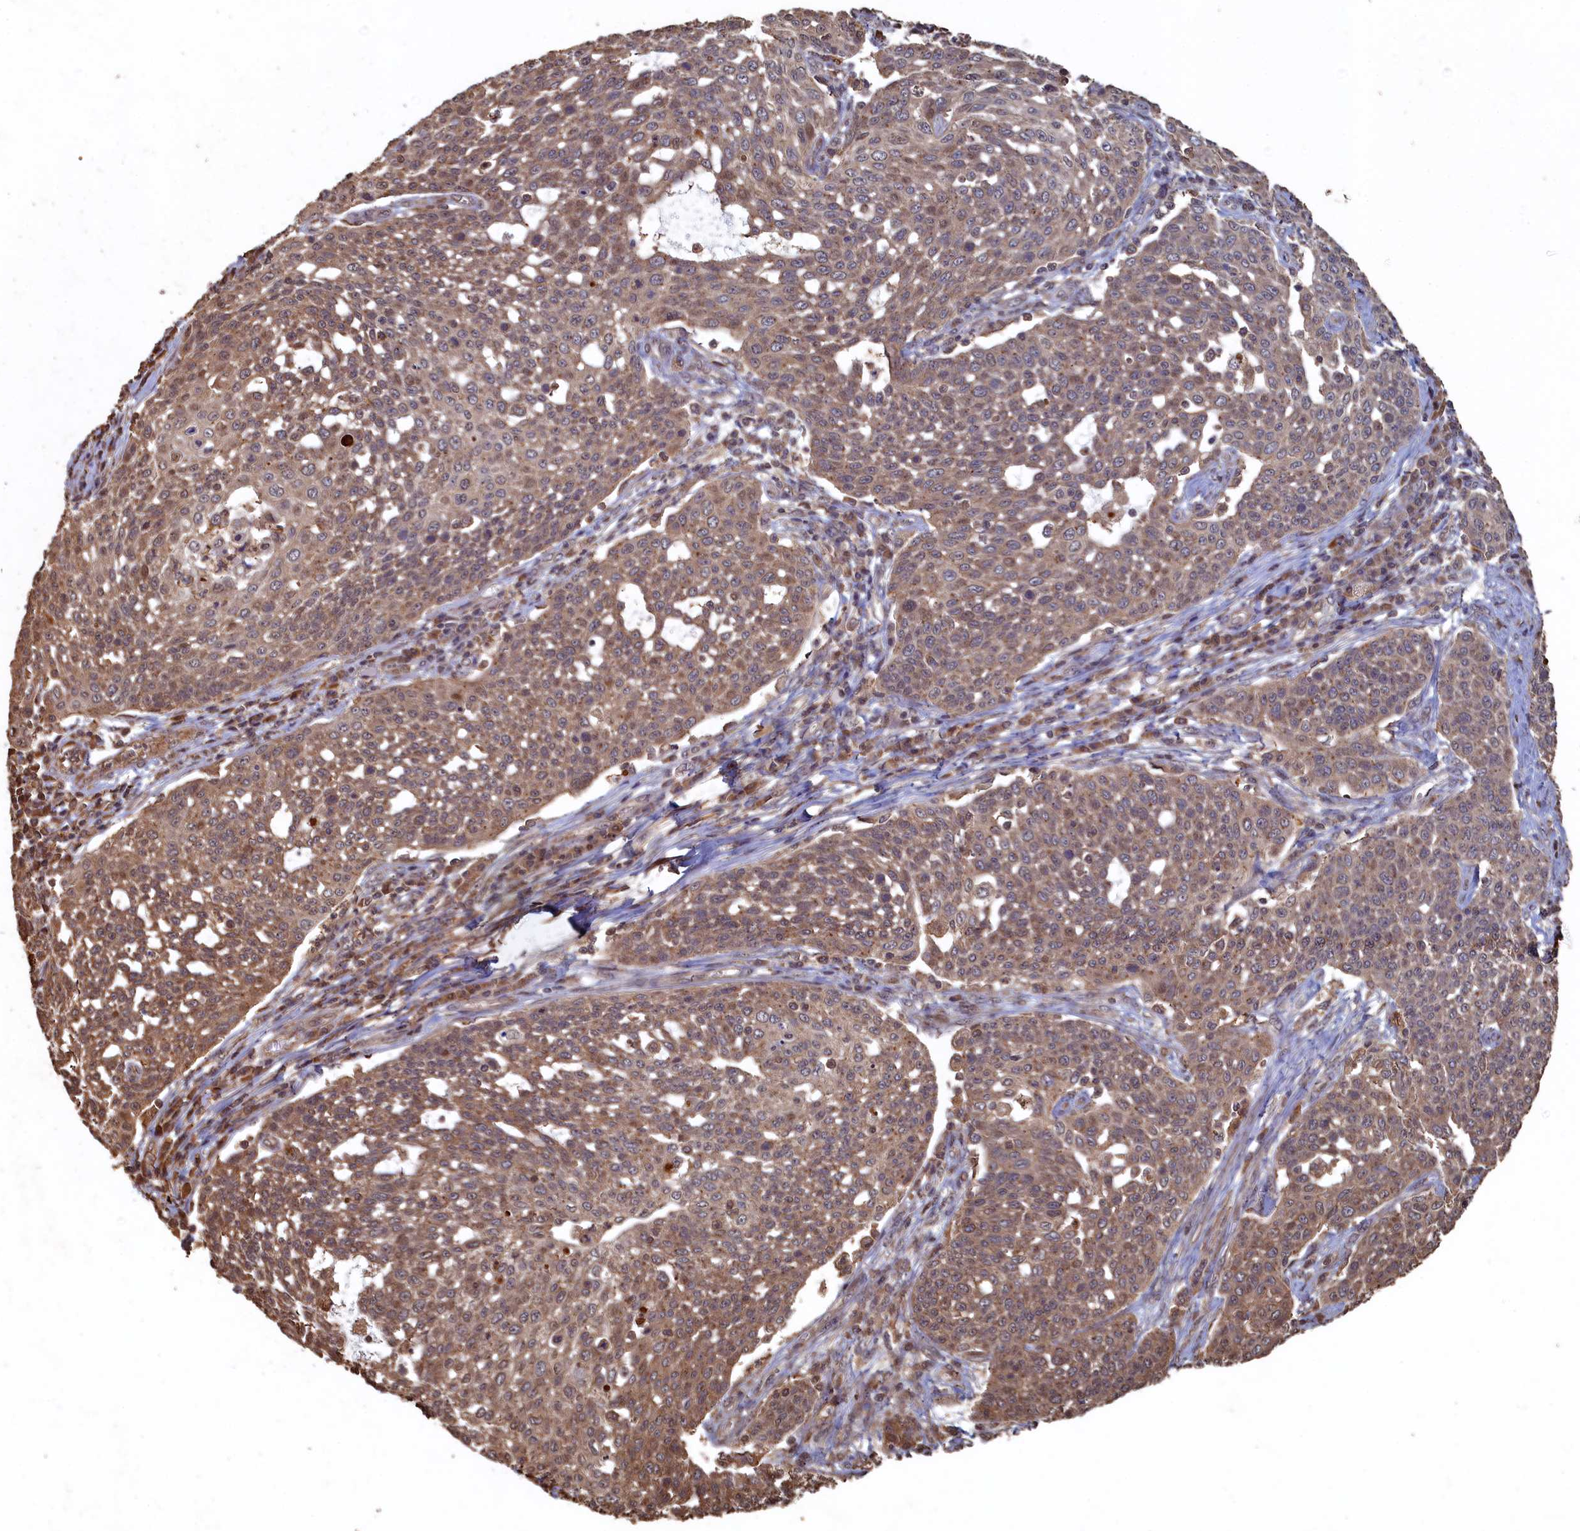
{"staining": {"intensity": "moderate", "quantity": ">75%", "location": "cytoplasmic/membranous"}, "tissue": "cervical cancer", "cell_type": "Tumor cells", "image_type": "cancer", "snomed": [{"axis": "morphology", "description": "Squamous cell carcinoma, NOS"}, {"axis": "topography", "description": "Cervix"}], "caption": "Human cervical cancer stained for a protein (brown) exhibits moderate cytoplasmic/membranous positive expression in approximately >75% of tumor cells.", "gene": "PIGN", "patient": {"sex": "female", "age": 34}}